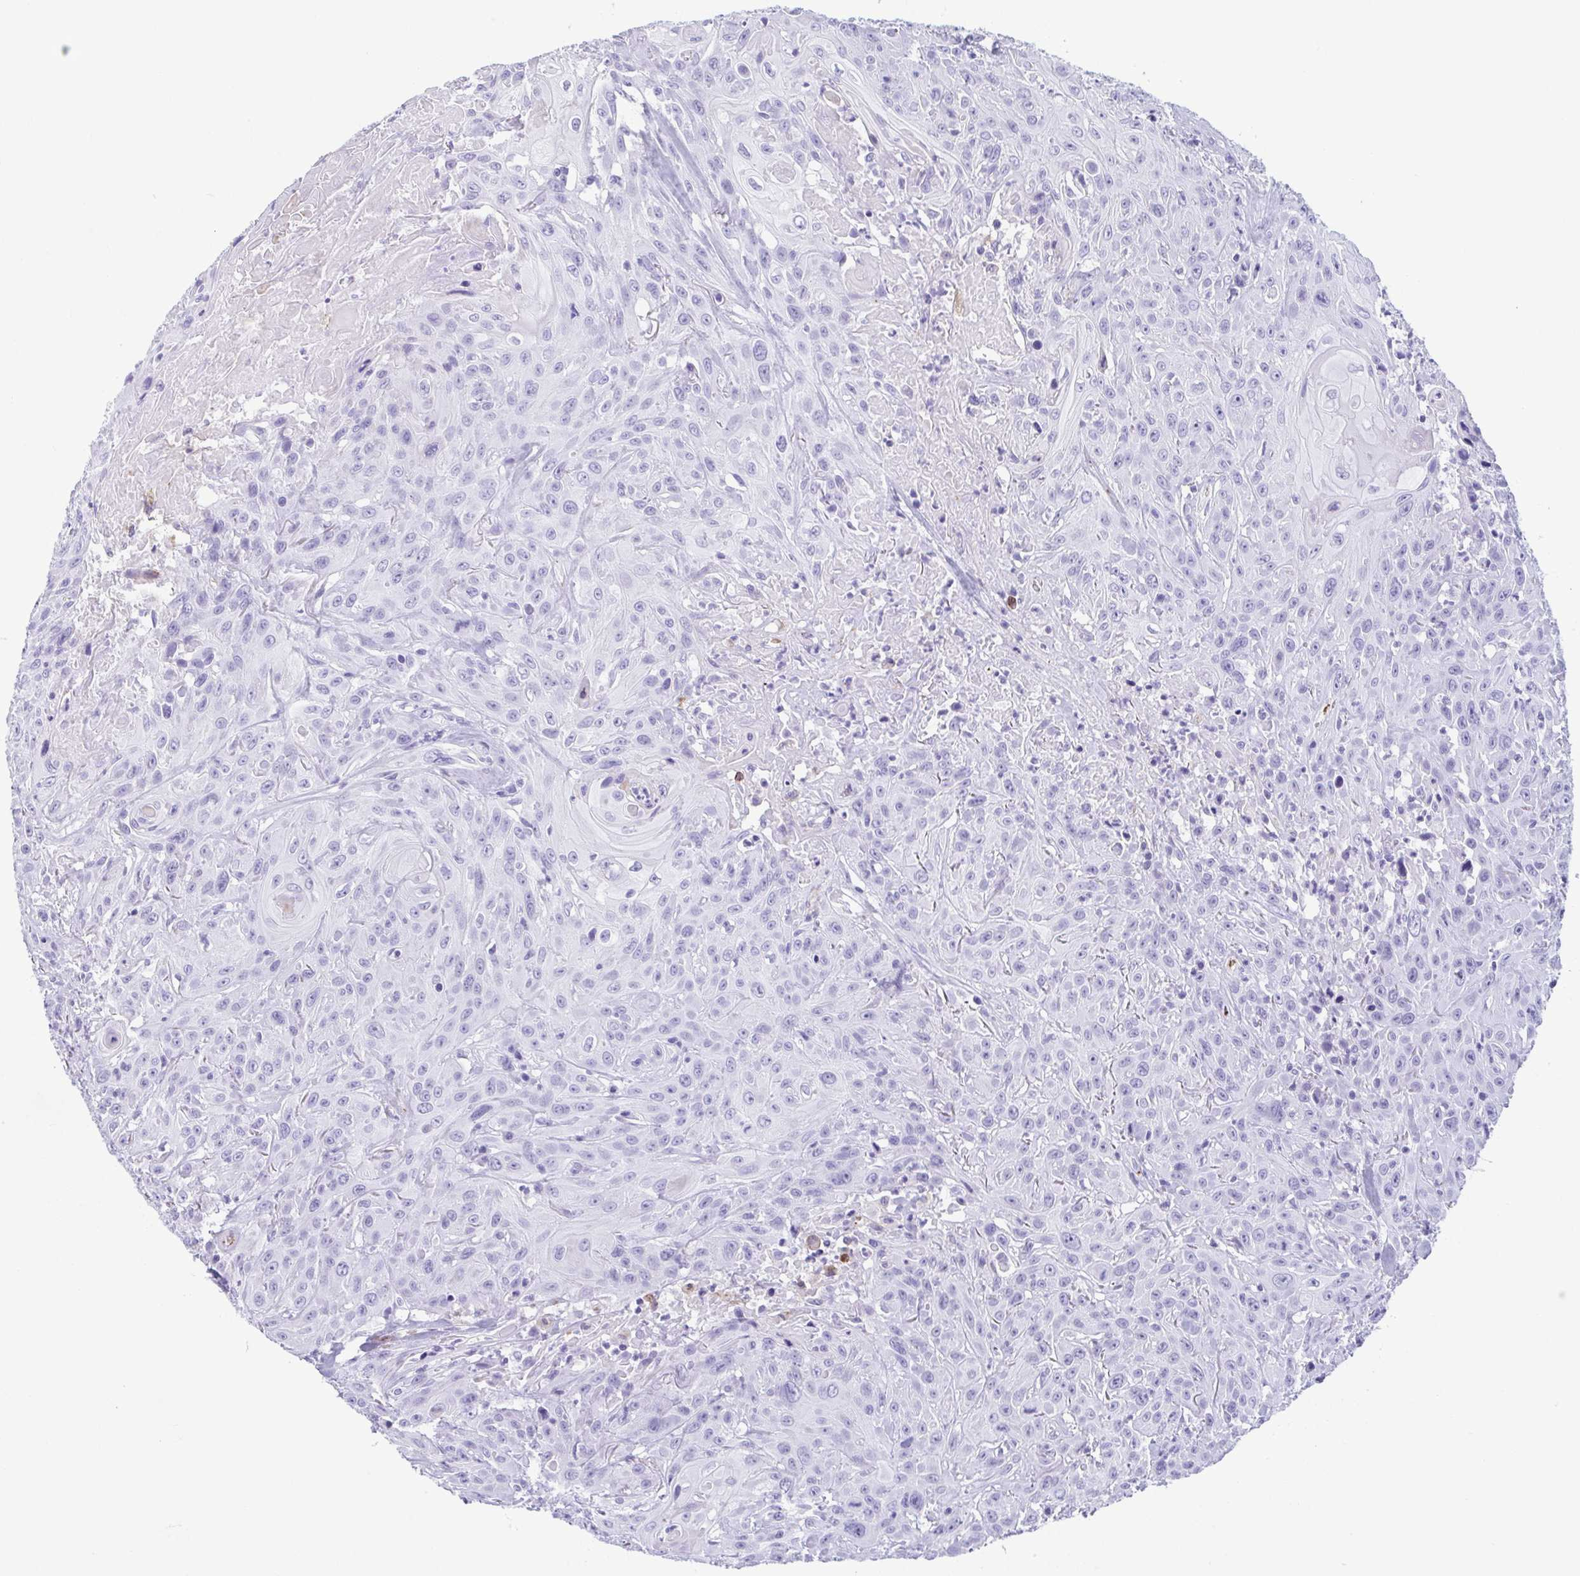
{"staining": {"intensity": "negative", "quantity": "none", "location": "none"}, "tissue": "head and neck cancer", "cell_type": "Tumor cells", "image_type": "cancer", "snomed": [{"axis": "morphology", "description": "Squamous cell carcinoma, NOS"}, {"axis": "topography", "description": "Skin"}, {"axis": "topography", "description": "Head-Neck"}], "caption": "High power microscopy histopathology image of an immunohistochemistry histopathology image of head and neck cancer (squamous cell carcinoma), revealing no significant staining in tumor cells.", "gene": "TCEAL3", "patient": {"sex": "male", "age": 80}}